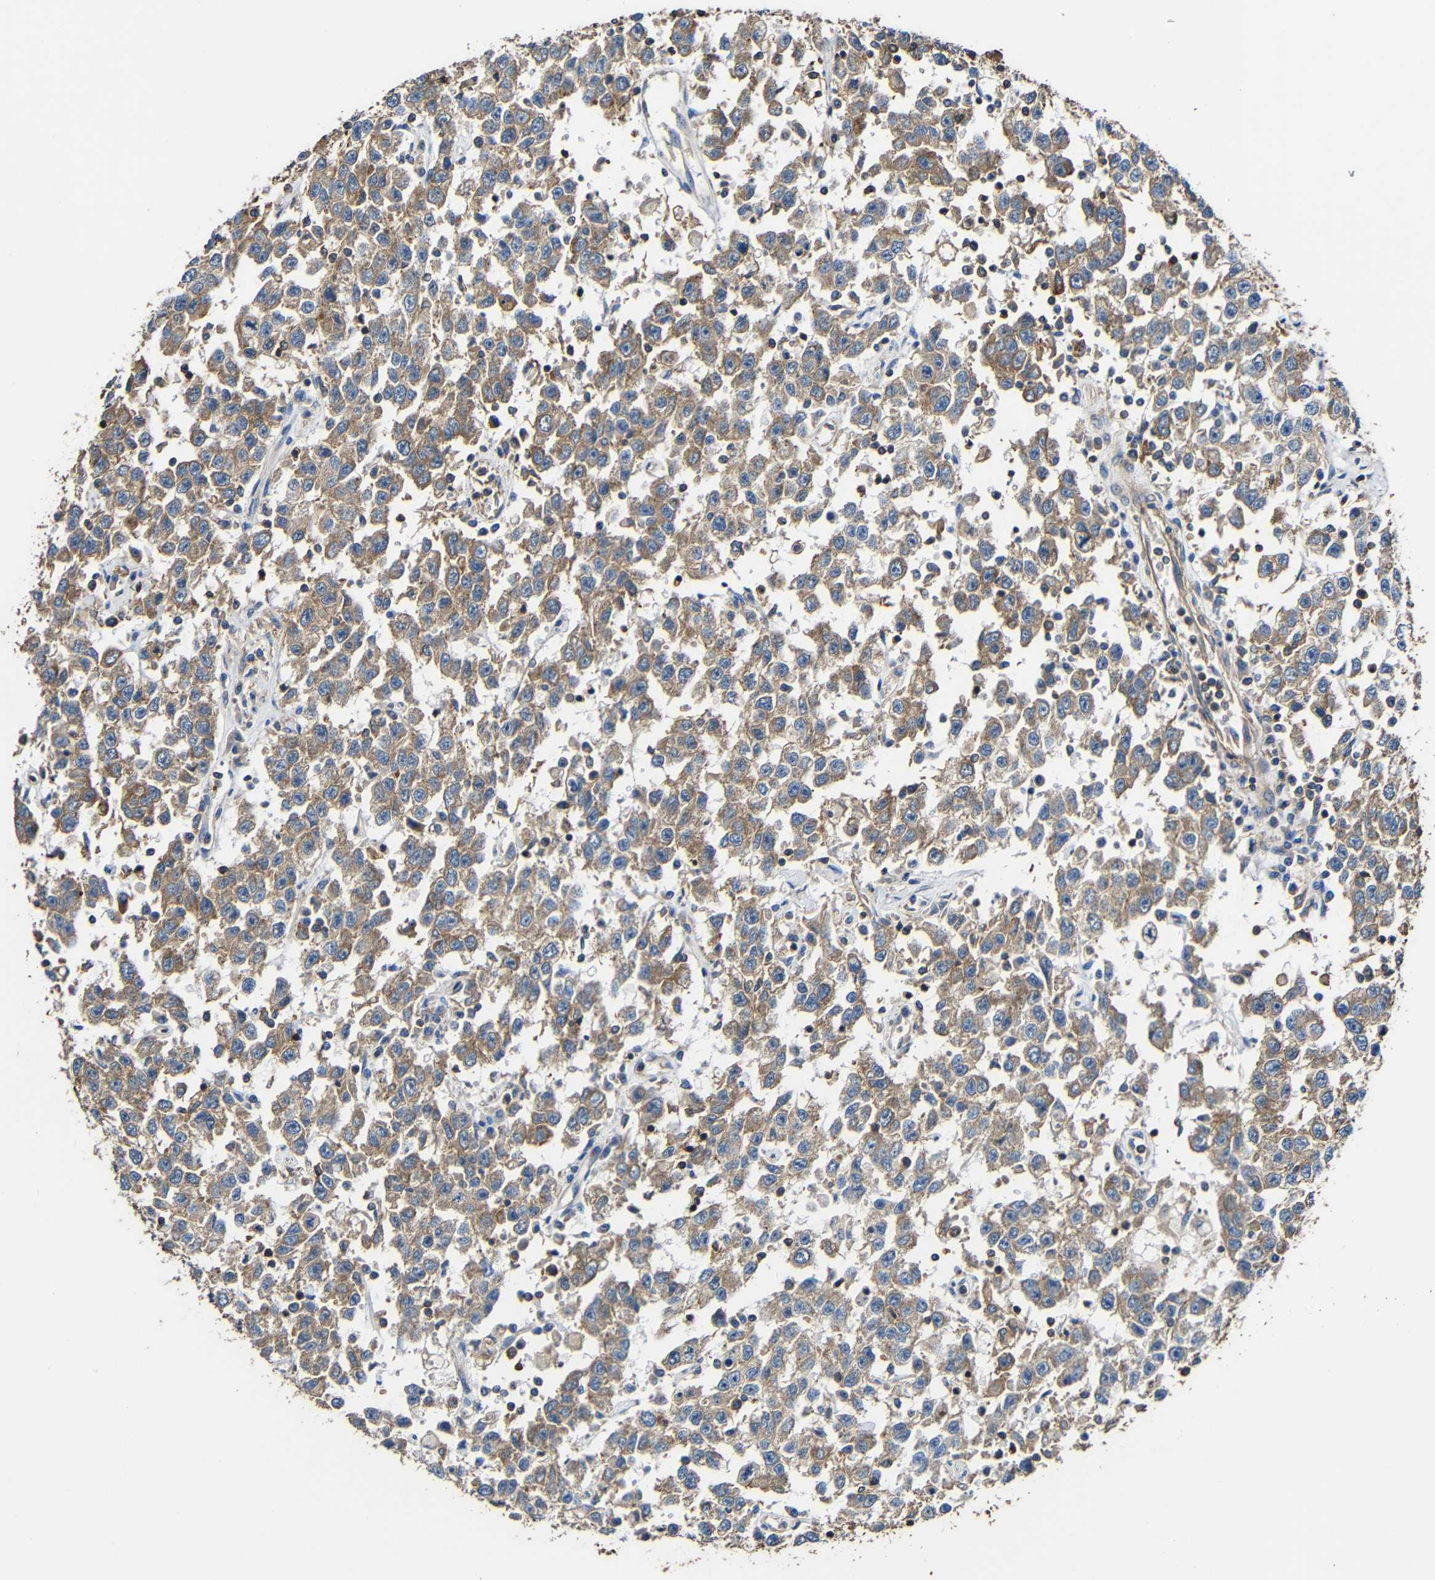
{"staining": {"intensity": "moderate", "quantity": ">75%", "location": "cytoplasmic/membranous"}, "tissue": "testis cancer", "cell_type": "Tumor cells", "image_type": "cancer", "snomed": [{"axis": "morphology", "description": "Seminoma, NOS"}, {"axis": "topography", "description": "Testis"}], "caption": "Testis cancer (seminoma) tissue reveals moderate cytoplasmic/membranous staining in about >75% of tumor cells (DAB IHC with brightfield microscopy, high magnification).", "gene": "RHOT2", "patient": {"sex": "male", "age": 41}}